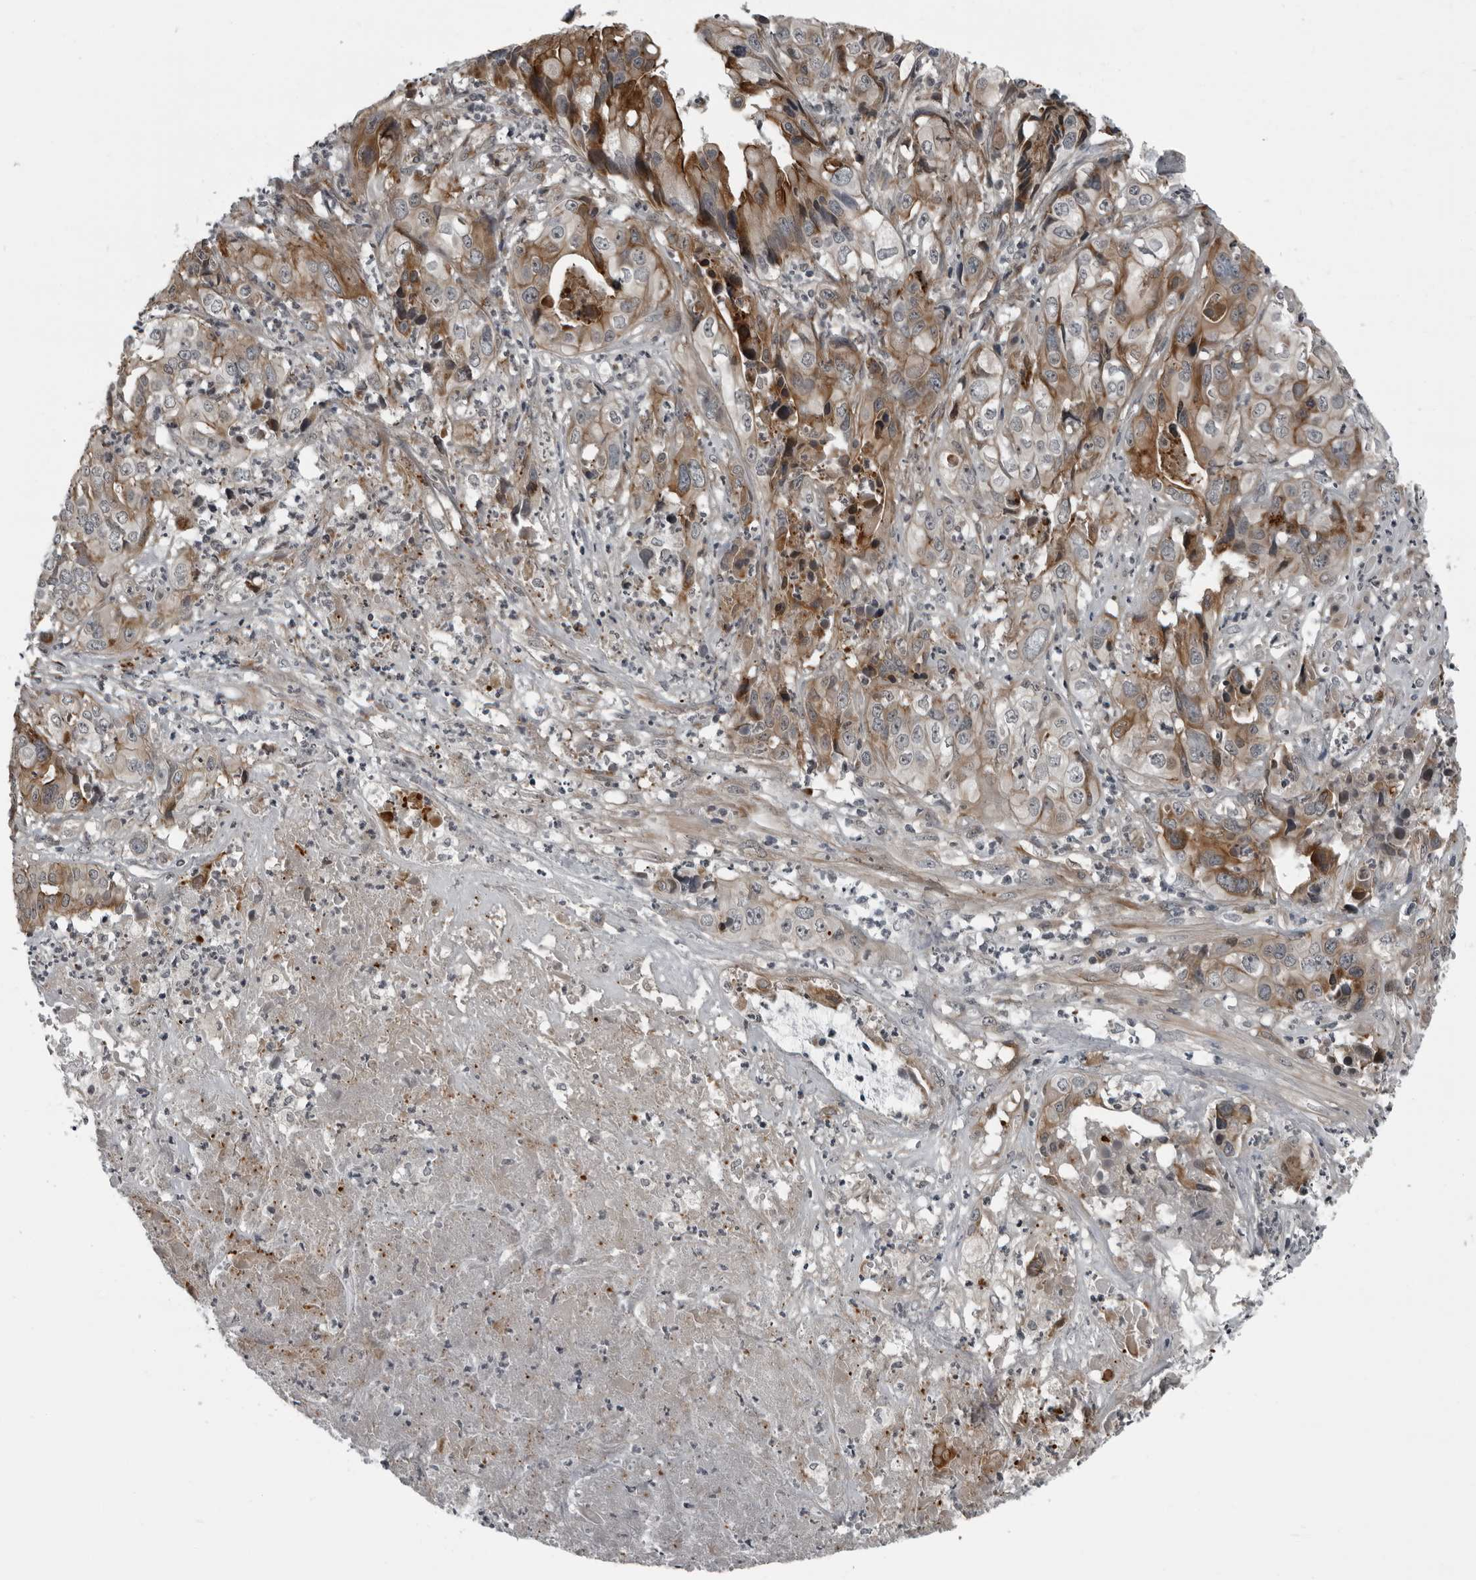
{"staining": {"intensity": "moderate", "quantity": "<25%", "location": "cytoplasmic/membranous"}, "tissue": "liver cancer", "cell_type": "Tumor cells", "image_type": "cancer", "snomed": [{"axis": "morphology", "description": "Cholangiocarcinoma"}, {"axis": "topography", "description": "Liver"}], "caption": "Cholangiocarcinoma (liver) stained with a protein marker exhibits moderate staining in tumor cells.", "gene": "FAM102B", "patient": {"sex": "female", "age": 61}}